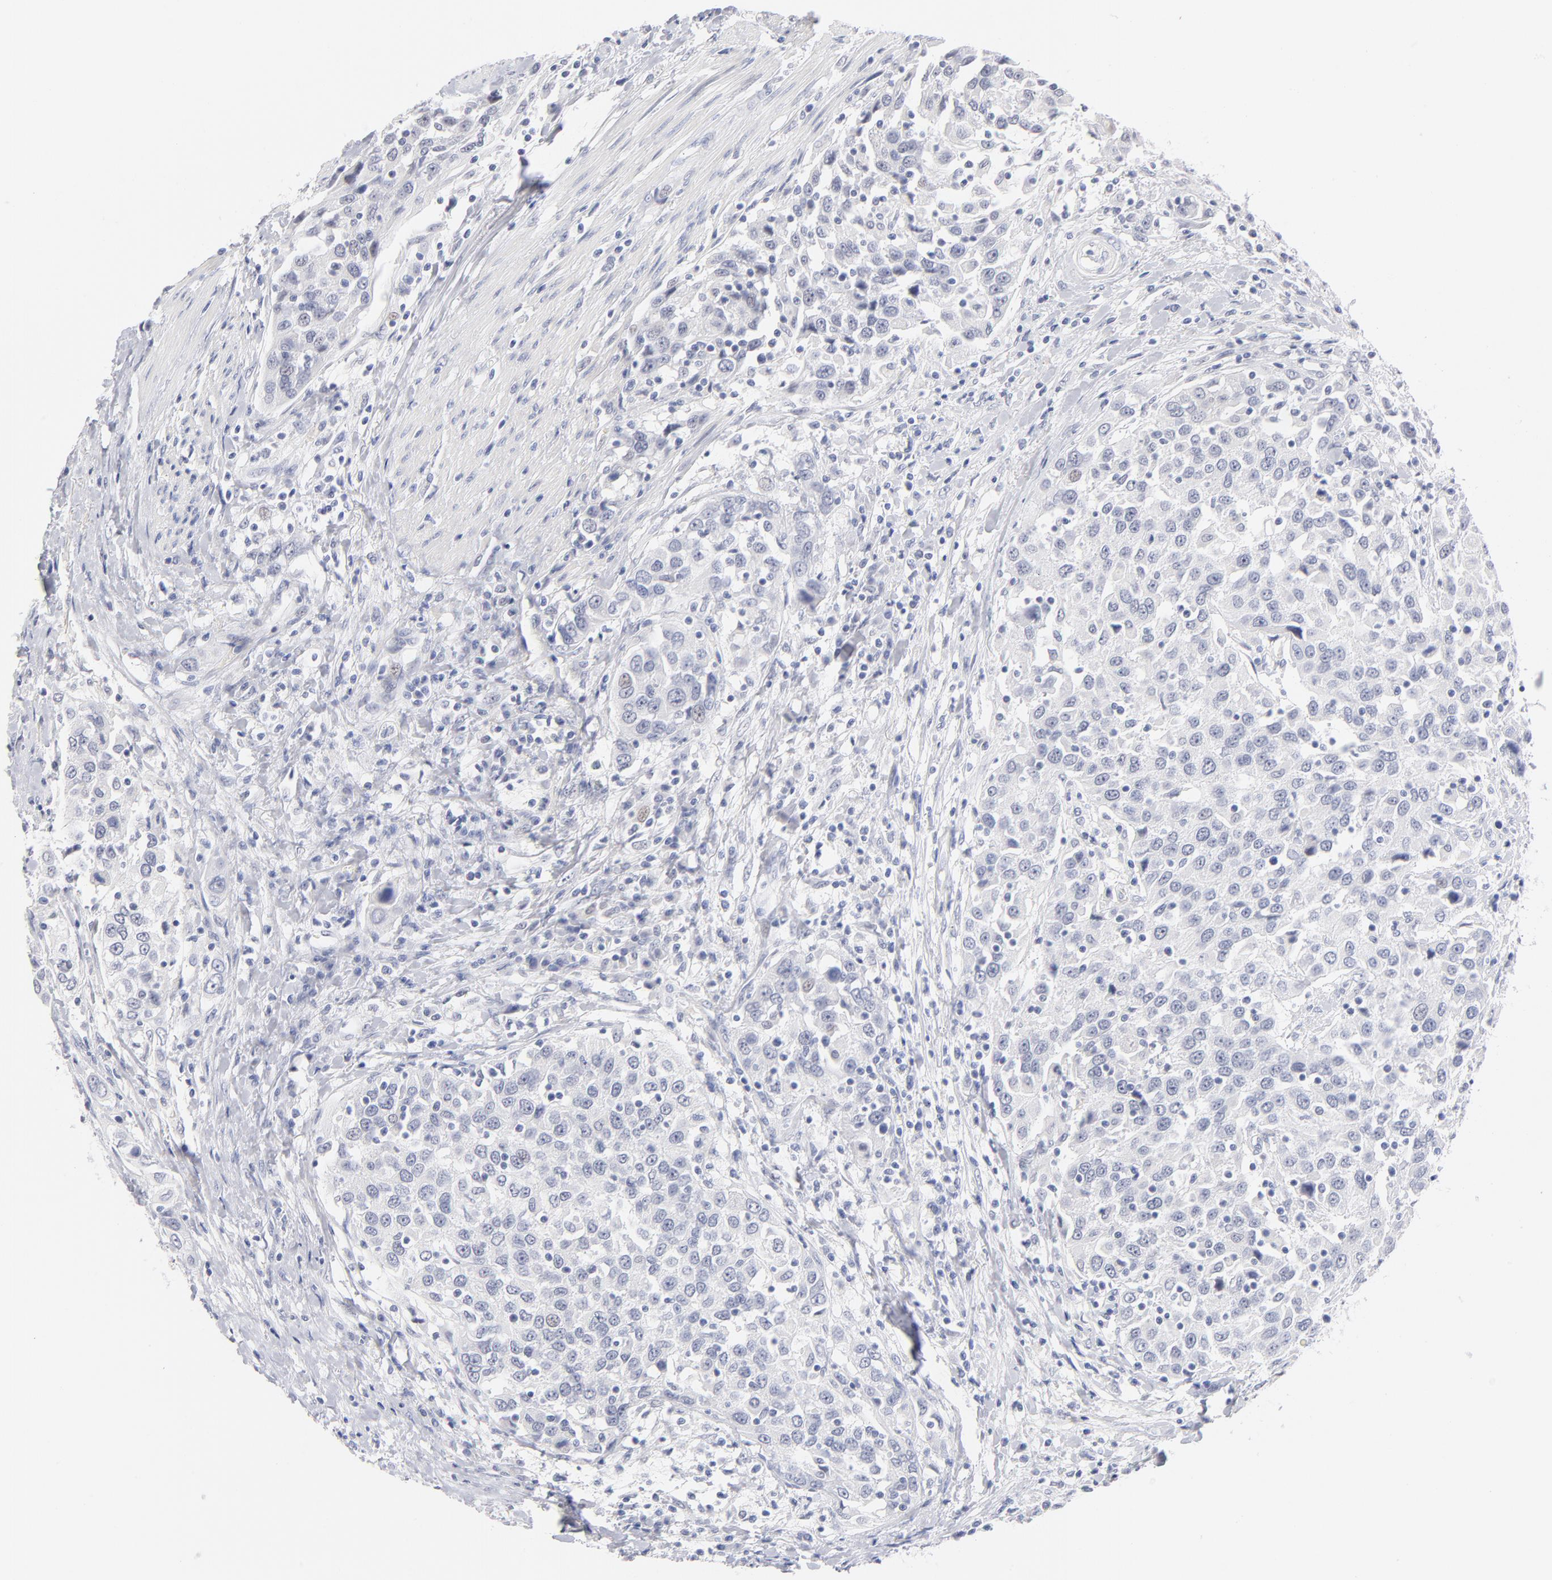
{"staining": {"intensity": "negative", "quantity": "none", "location": "none"}, "tissue": "urothelial cancer", "cell_type": "Tumor cells", "image_type": "cancer", "snomed": [{"axis": "morphology", "description": "Urothelial carcinoma, High grade"}, {"axis": "topography", "description": "Urinary bladder"}], "caption": "Tumor cells show no significant protein expression in urothelial carcinoma (high-grade). Nuclei are stained in blue.", "gene": "KHNYN", "patient": {"sex": "female", "age": 80}}